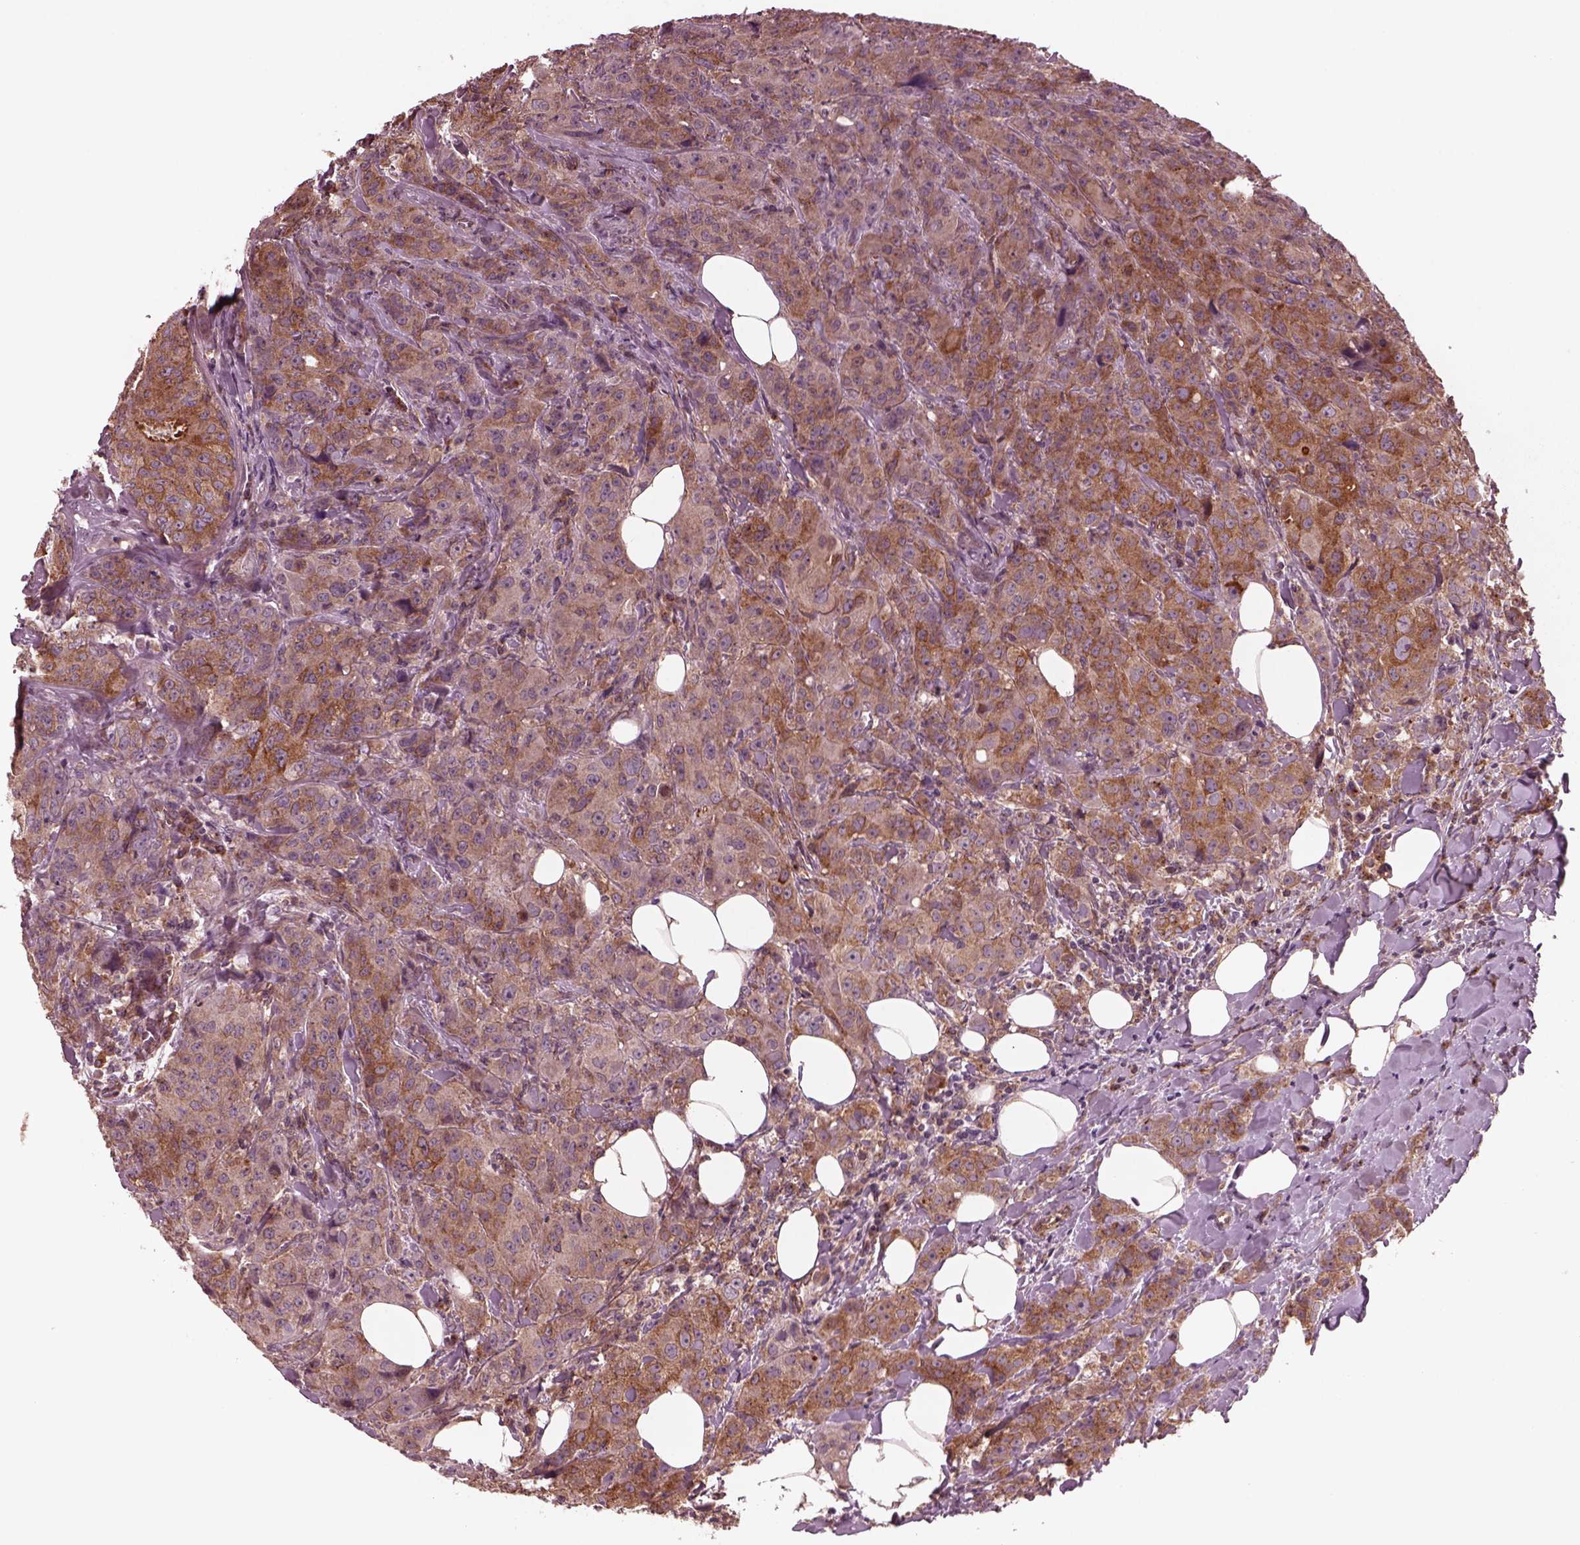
{"staining": {"intensity": "moderate", "quantity": ">75%", "location": "cytoplasmic/membranous"}, "tissue": "breast cancer", "cell_type": "Tumor cells", "image_type": "cancer", "snomed": [{"axis": "morphology", "description": "Duct carcinoma"}, {"axis": "topography", "description": "Breast"}], "caption": "A brown stain labels moderate cytoplasmic/membranous positivity of a protein in intraductal carcinoma (breast) tumor cells. (DAB = brown stain, brightfield microscopy at high magnification).", "gene": "TUBG1", "patient": {"sex": "female", "age": 43}}